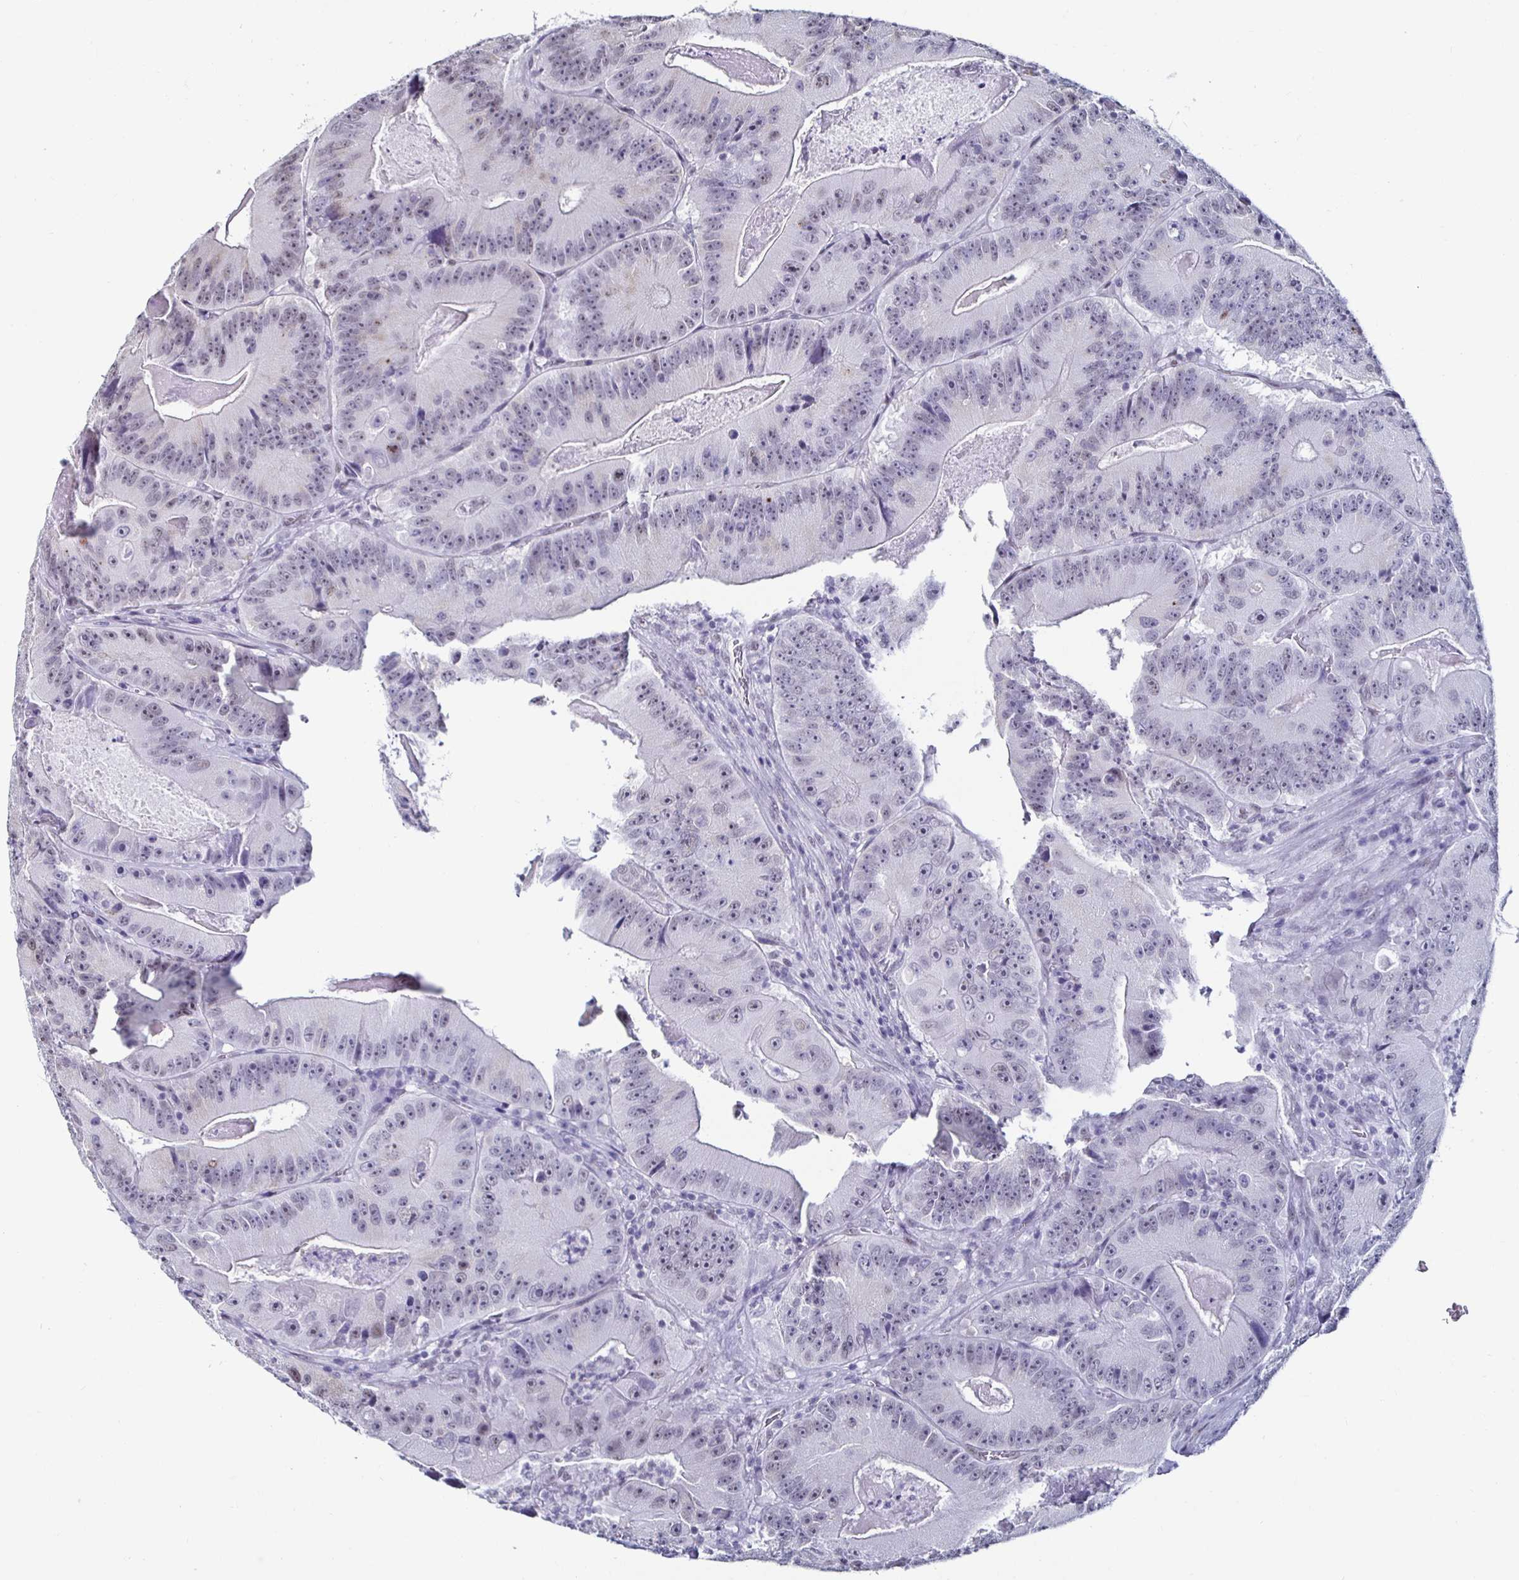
{"staining": {"intensity": "negative", "quantity": "none", "location": "none"}, "tissue": "colorectal cancer", "cell_type": "Tumor cells", "image_type": "cancer", "snomed": [{"axis": "morphology", "description": "Adenocarcinoma, NOS"}, {"axis": "topography", "description": "Colon"}], "caption": "IHC of colorectal cancer (adenocarcinoma) displays no staining in tumor cells.", "gene": "DDX39B", "patient": {"sex": "female", "age": 86}}